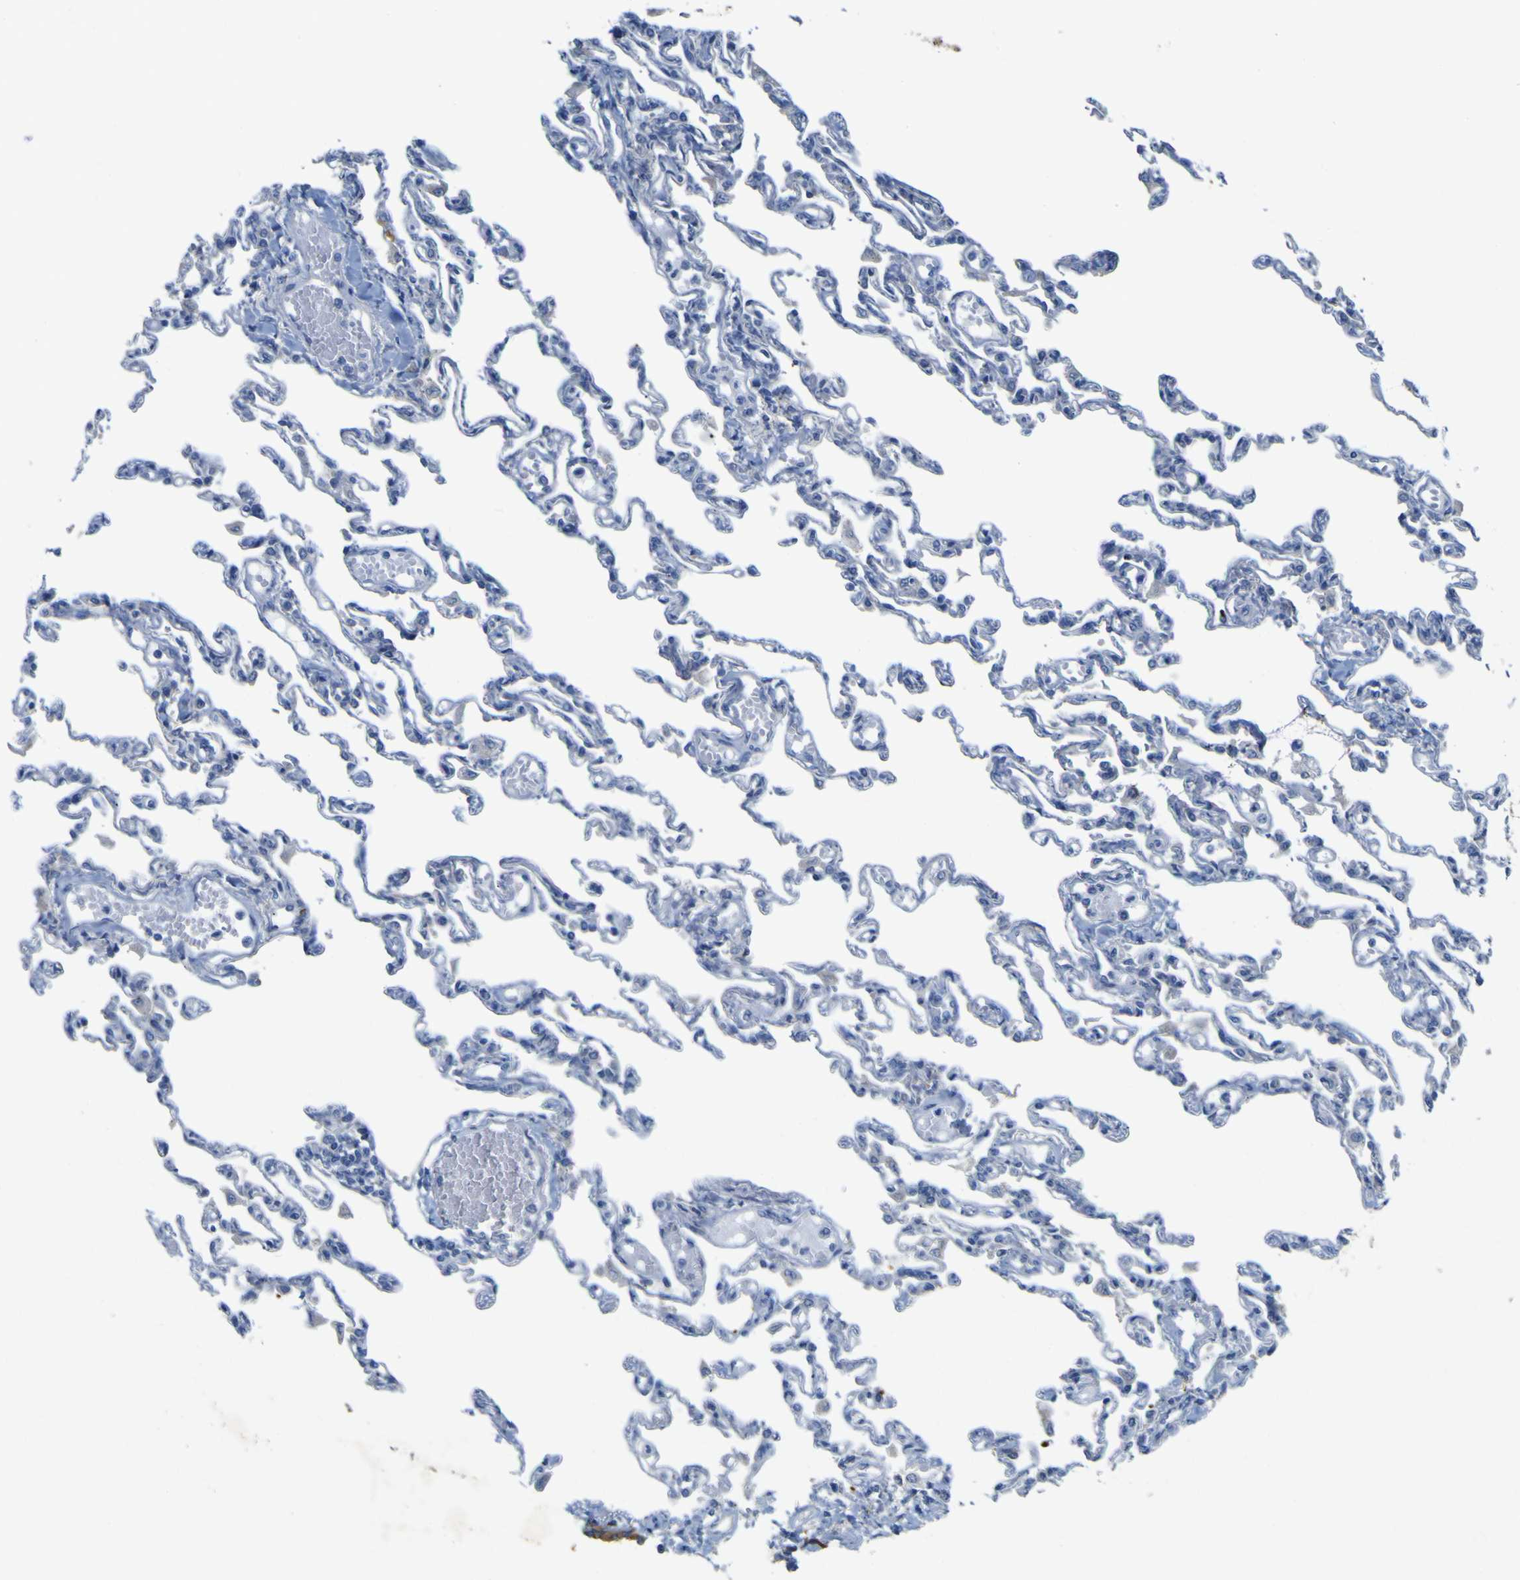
{"staining": {"intensity": "negative", "quantity": "none", "location": "none"}, "tissue": "lung", "cell_type": "Alveolar cells", "image_type": "normal", "snomed": [{"axis": "morphology", "description": "Normal tissue, NOS"}, {"axis": "topography", "description": "Lung"}], "caption": "Immunohistochemistry (IHC) of benign human lung demonstrates no positivity in alveolar cells.", "gene": "MYEOV", "patient": {"sex": "male", "age": 21}}